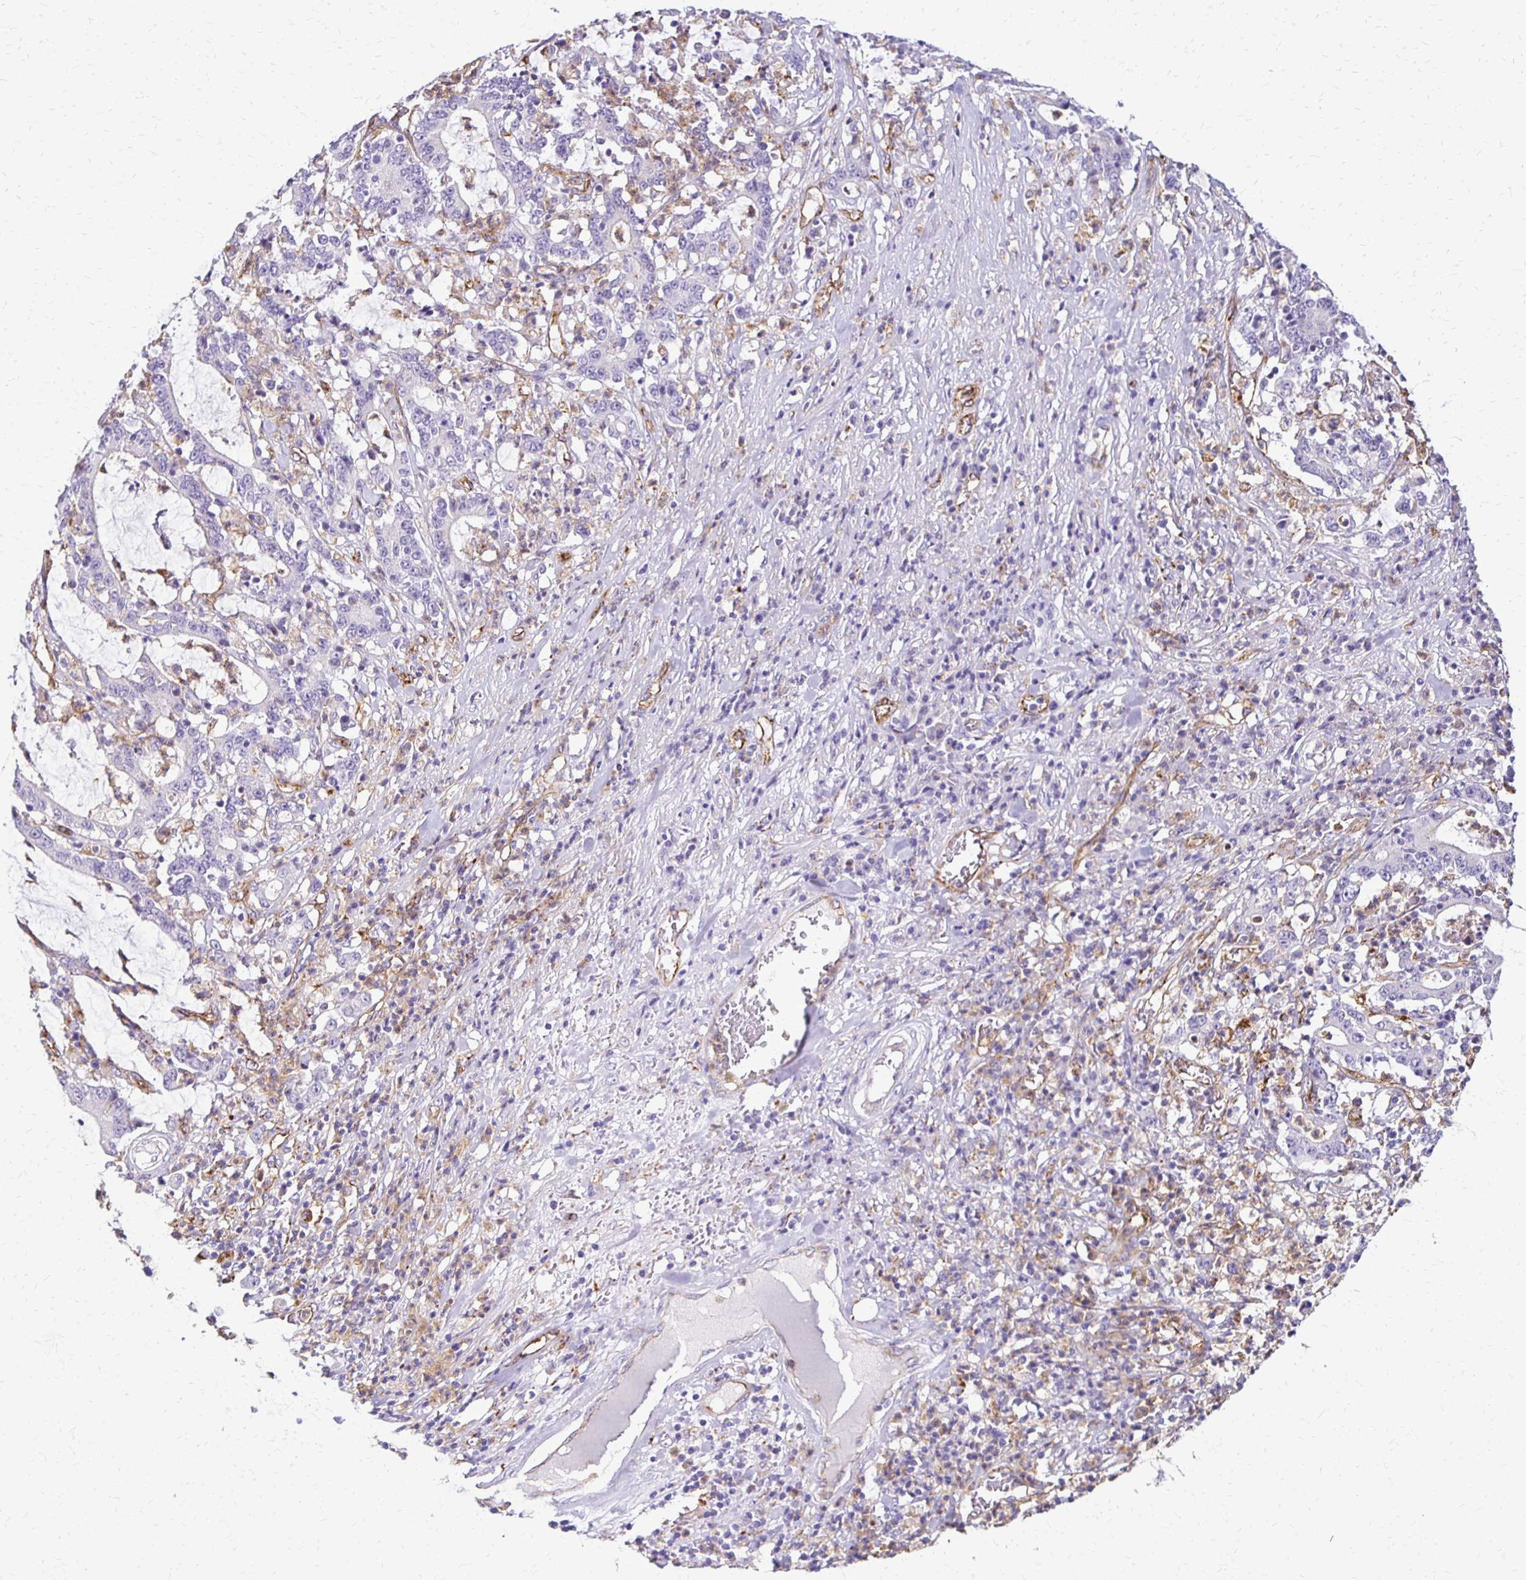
{"staining": {"intensity": "negative", "quantity": "none", "location": "none"}, "tissue": "stomach cancer", "cell_type": "Tumor cells", "image_type": "cancer", "snomed": [{"axis": "morphology", "description": "Adenocarcinoma, NOS"}, {"axis": "topography", "description": "Stomach, upper"}], "caption": "Immunohistochemistry (IHC) micrograph of human stomach cancer (adenocarcinoma) stained for a protein (brown), which shows no staining in tumor cells.", "gene": "TTYH1", "patient": {"sex": "male", "age": 68}}